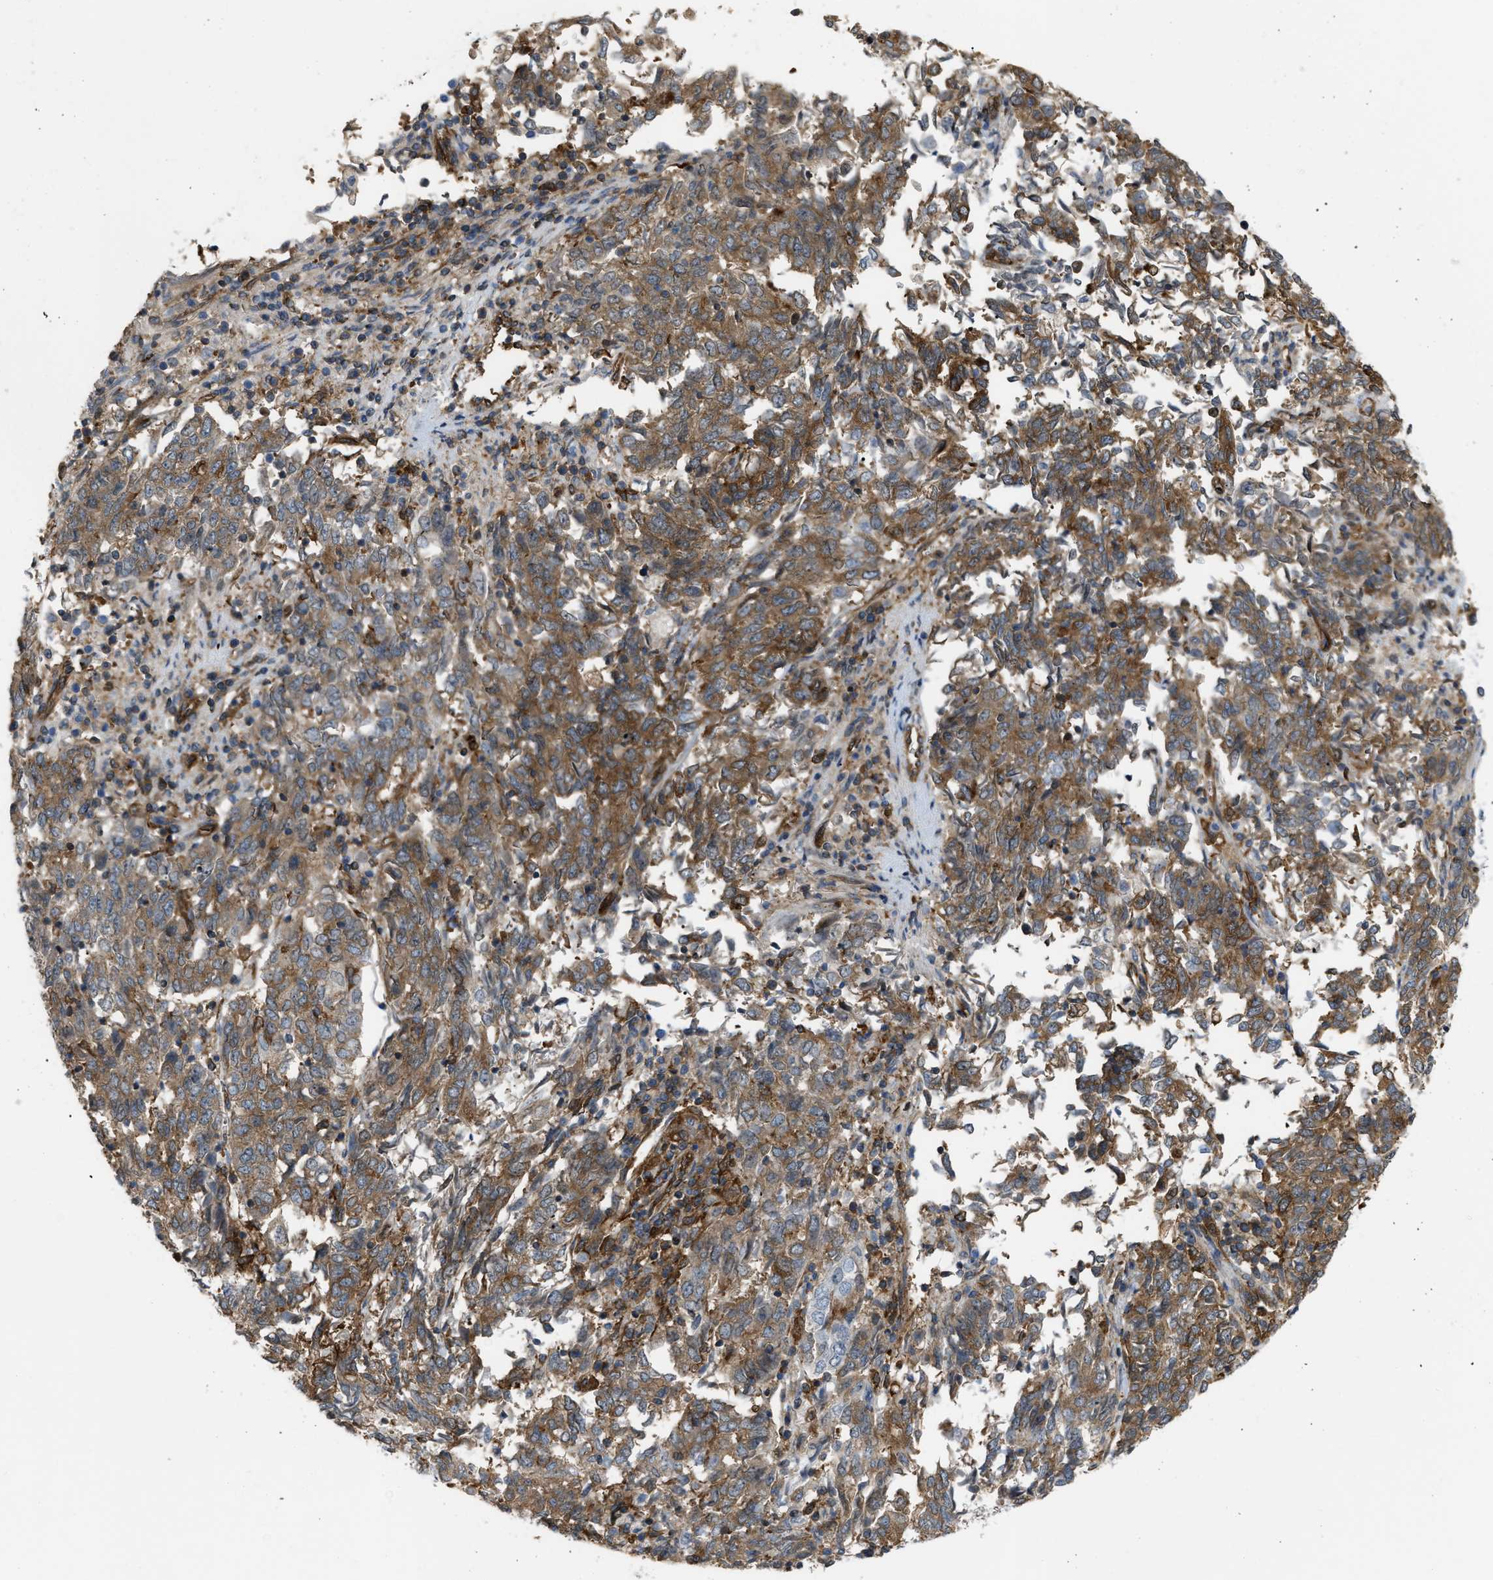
{"staining": {"intensity": "moderate", "quantity": ">75%", "location": "cytoplasmic/membranous"}, "tissue": "endometrial cancer", "cell_type": "Tumor cells", "image_type": "cancer", "snomed": [{"axis": "morphology", "description": "Adenocarcinoma, NOS"}, {"axis": "topography", "description": "Endometrium"}], "caption": "Protein analysis of endometrial cancer (adenocarcinoma) tissue demonstrates moderate cytoplasmic/membranous positivity in about >75% of tumor cells. The protein of interest is stained brown, and the nuclei are stained in blue (DAB (3,3'-diaminobenzidine) IHC with brightfield microscopy, high magnification).", "gene": "PICALM", "patient": {"sex": "female", "age": 80}}